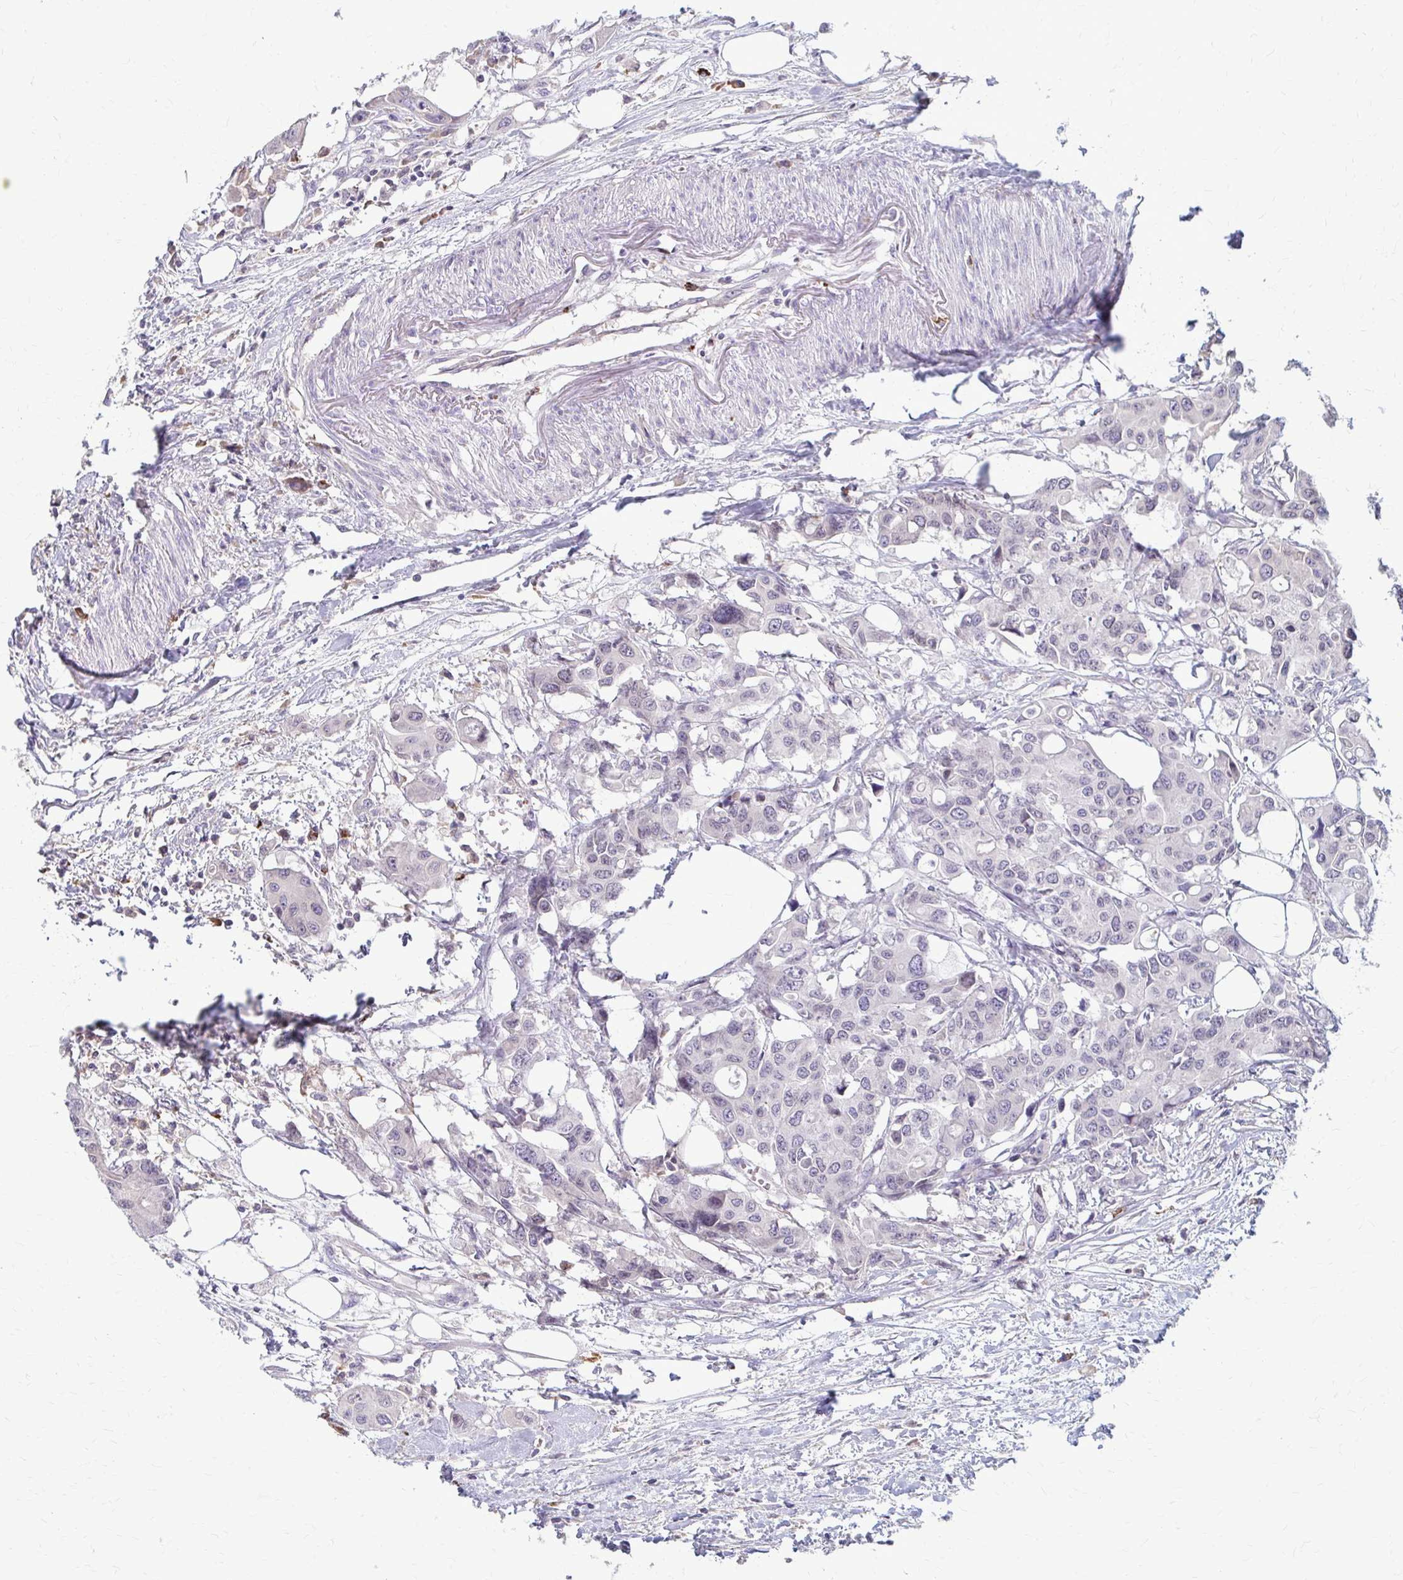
{"staining": {"intensity": "negative", "quantity": "none", "location": "none"}, "tissue": "colorectal cancer", "cell_type": "Tumor cells", "image_type": "cancer", "snomed": [{"axis": "morphology", "description": "Adenocarcinoma, NOS"}, {"axis": "topography", "description": "Colon"}], "caption": "Adenocarcinoma (colorectal) was stained to show a protein in brown. There is no significant staining in tumor cells. (DAB (3,3'-diaminobenzidine) IHC, high magnification).", "gene": "MCRIP2", "patient": {"sex": "male", "age": 77}}